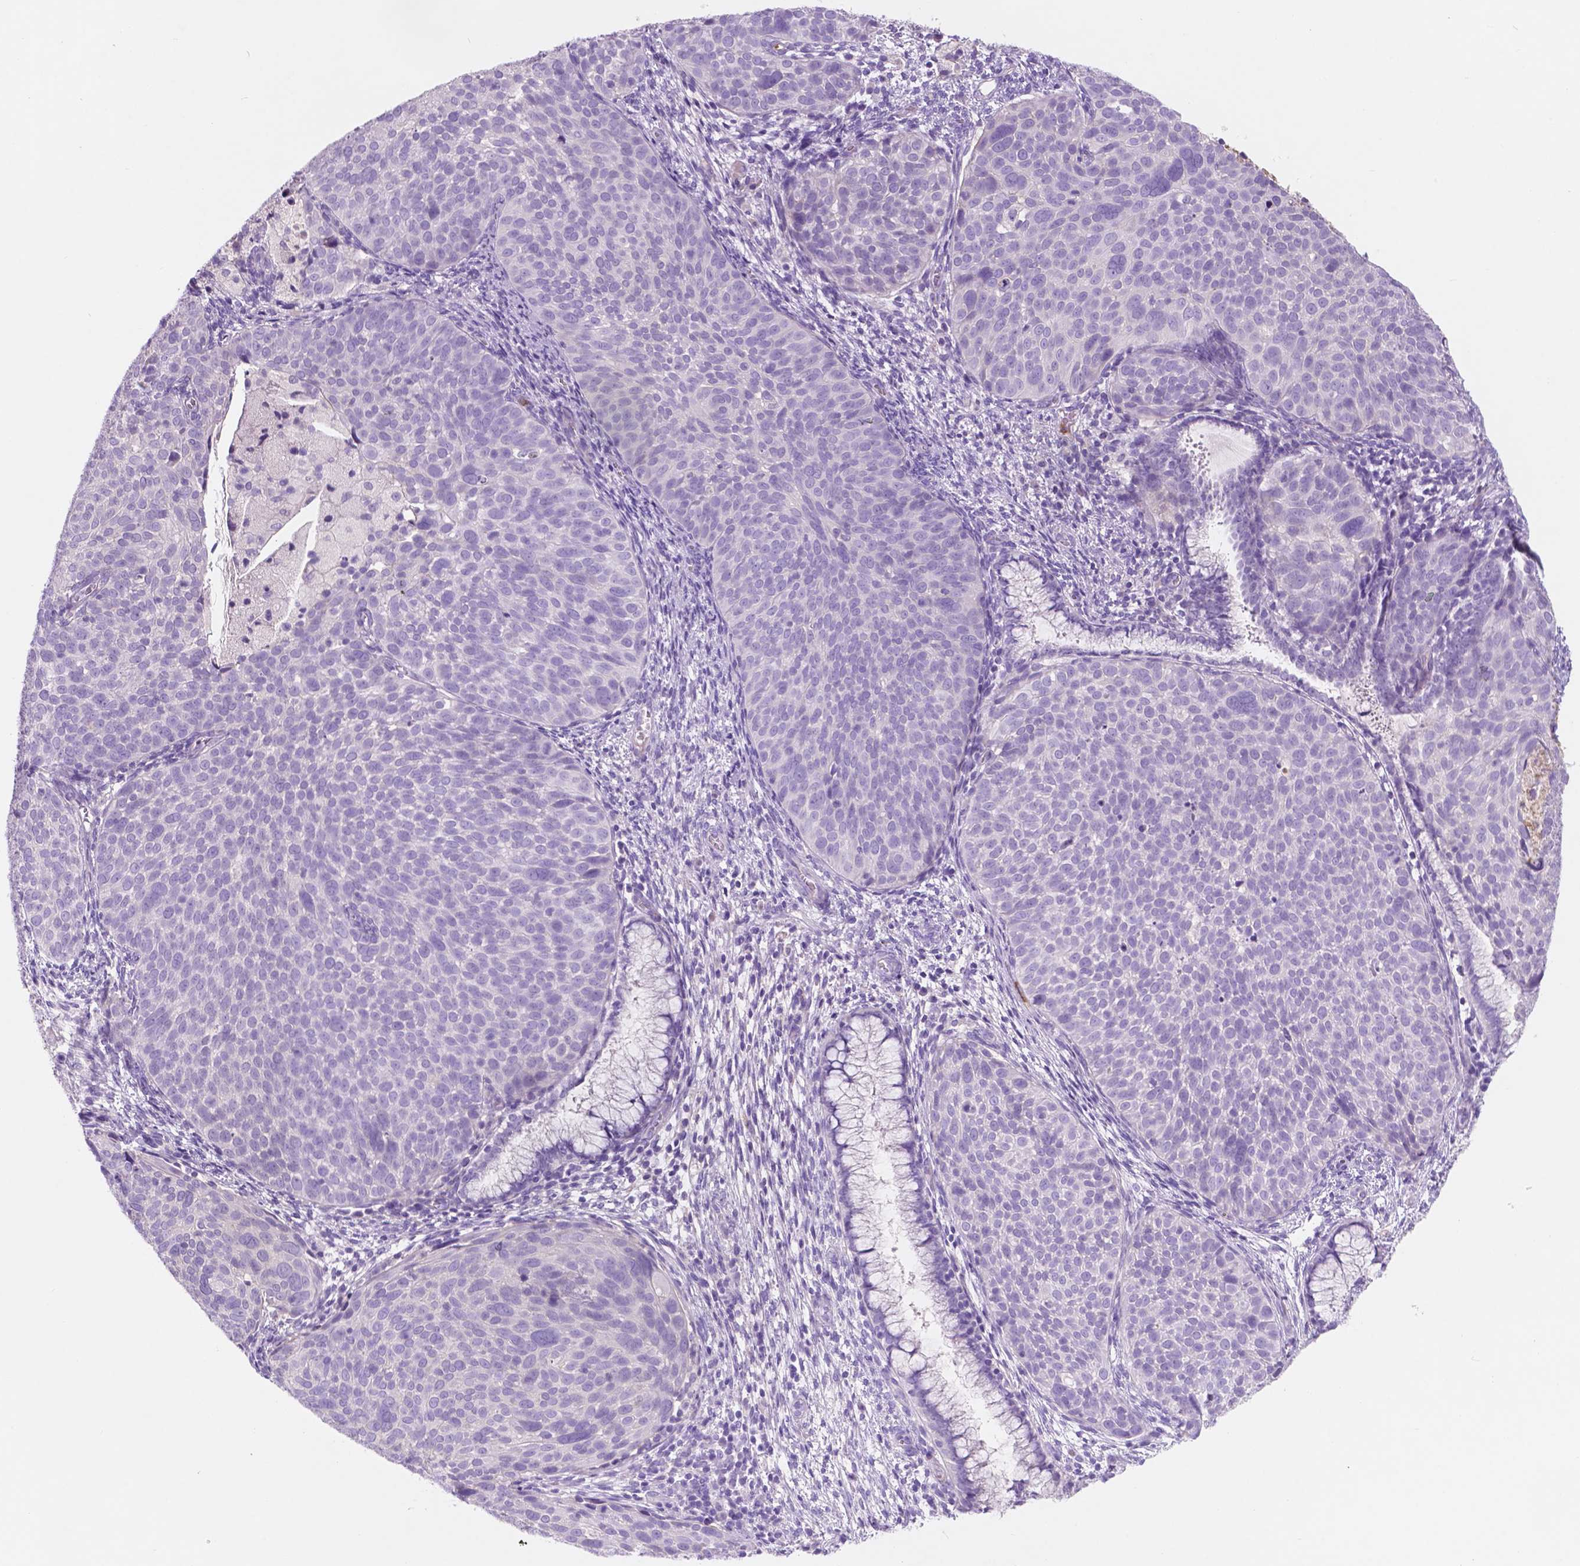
{"staining": {"intensity": "negative", "quantity": "none", "location": "none"}, "tissue": "cervical cancer", "cell_type": "Tumor cells", "image_type": "cancer", "snomed": [{"axis": "morphology", "description": "Squamous cell carcinoma, NOS"}, {"axis": "topography", "description": "Cervix"}], "caption": "DAB immunohistochemical staining of human cervical cancer (squamous cell carcinoma) exhibits no significant positivity in tumor cells.", "gene": "CUZD1", "patient": {"sex": "female", "age": 39}}